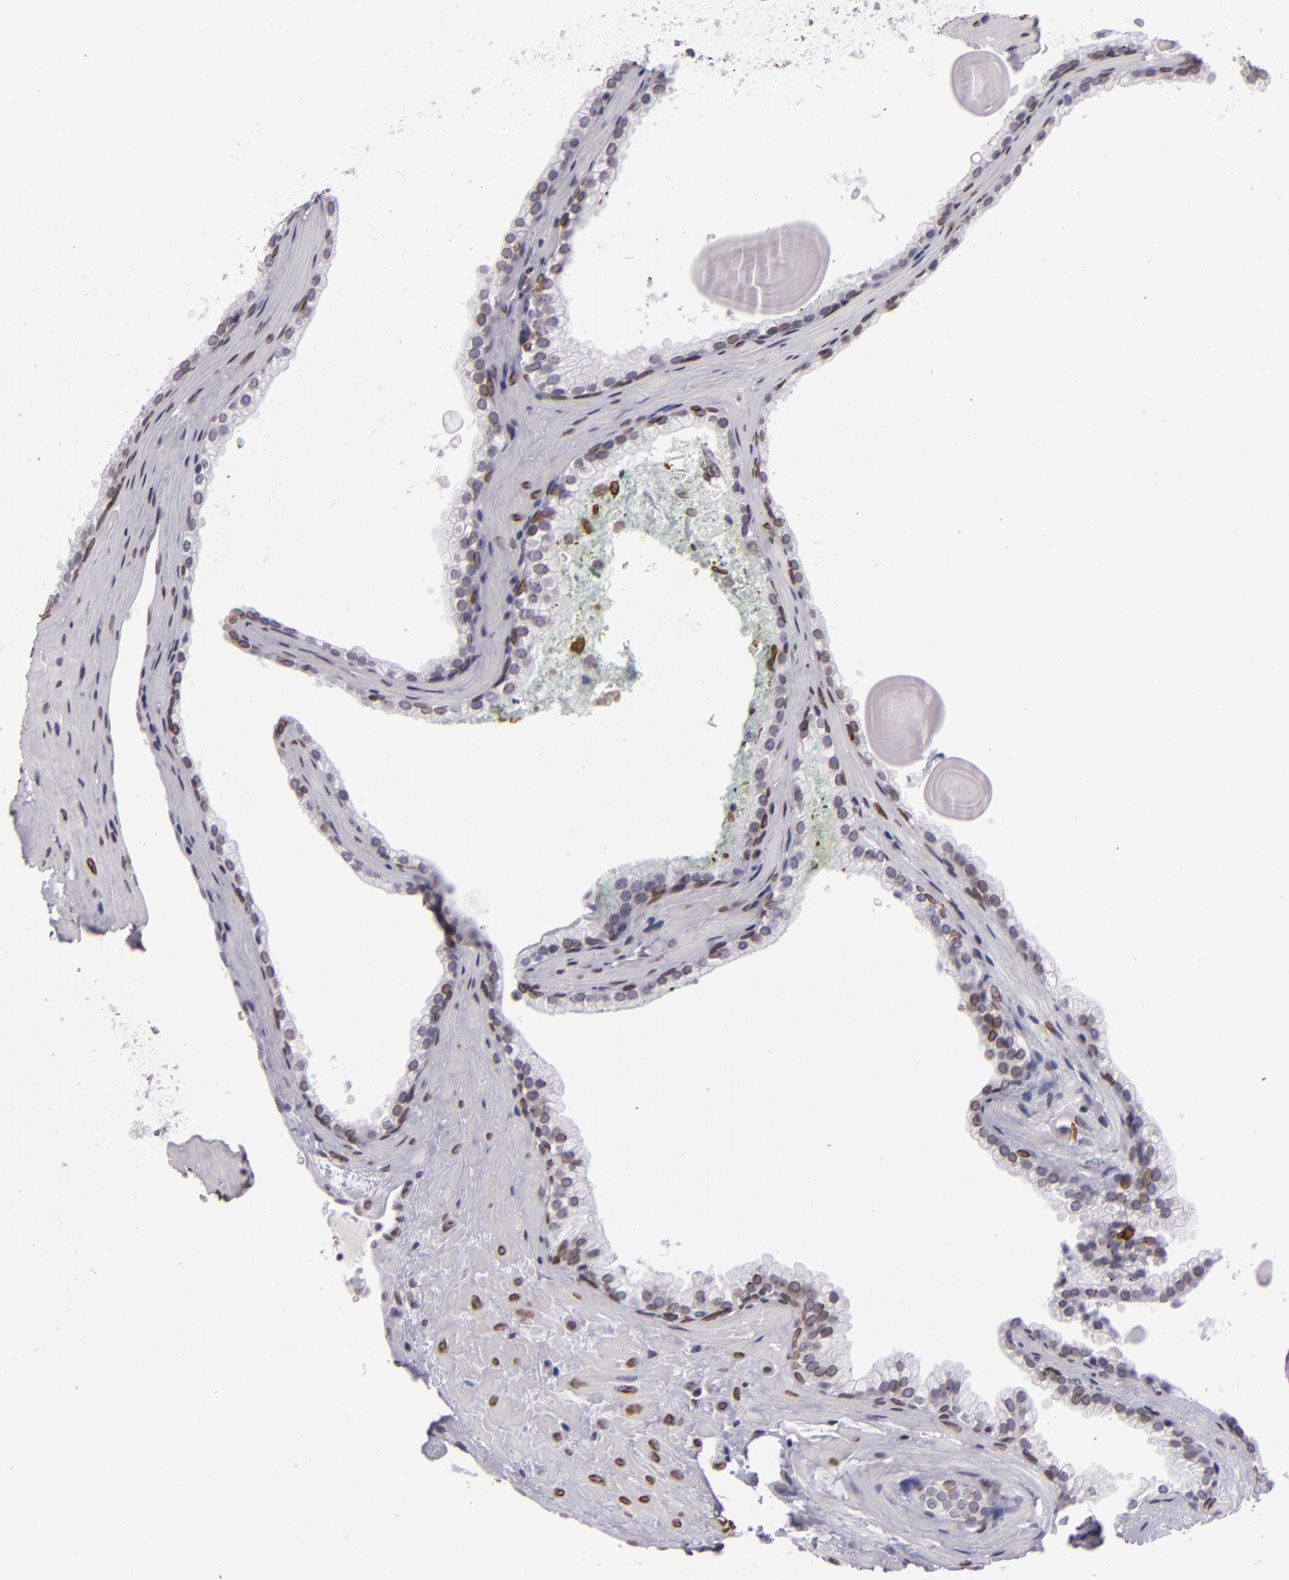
{"staining": {"intensity": "weak", "quantity": "25%-75%", "location": "nuclear"}, "tissue": "prostate cancer", "cell_type": "Tumor cells", "image_type": "cancer", "snomed": [{"axis": "morphology", "description": "Adenocarcinoma, Medium grade"}, {"axis": "topography", "description": "Prostate"}], "caption": "This is an image of immunohistochemistry (IHC) staining of prostate adenocarcinoma (medium-grade), which shows weak staining in the nuclear of tumor cells.", "gene": "EMD", "patient": {"sex": "male", "age": 72}}